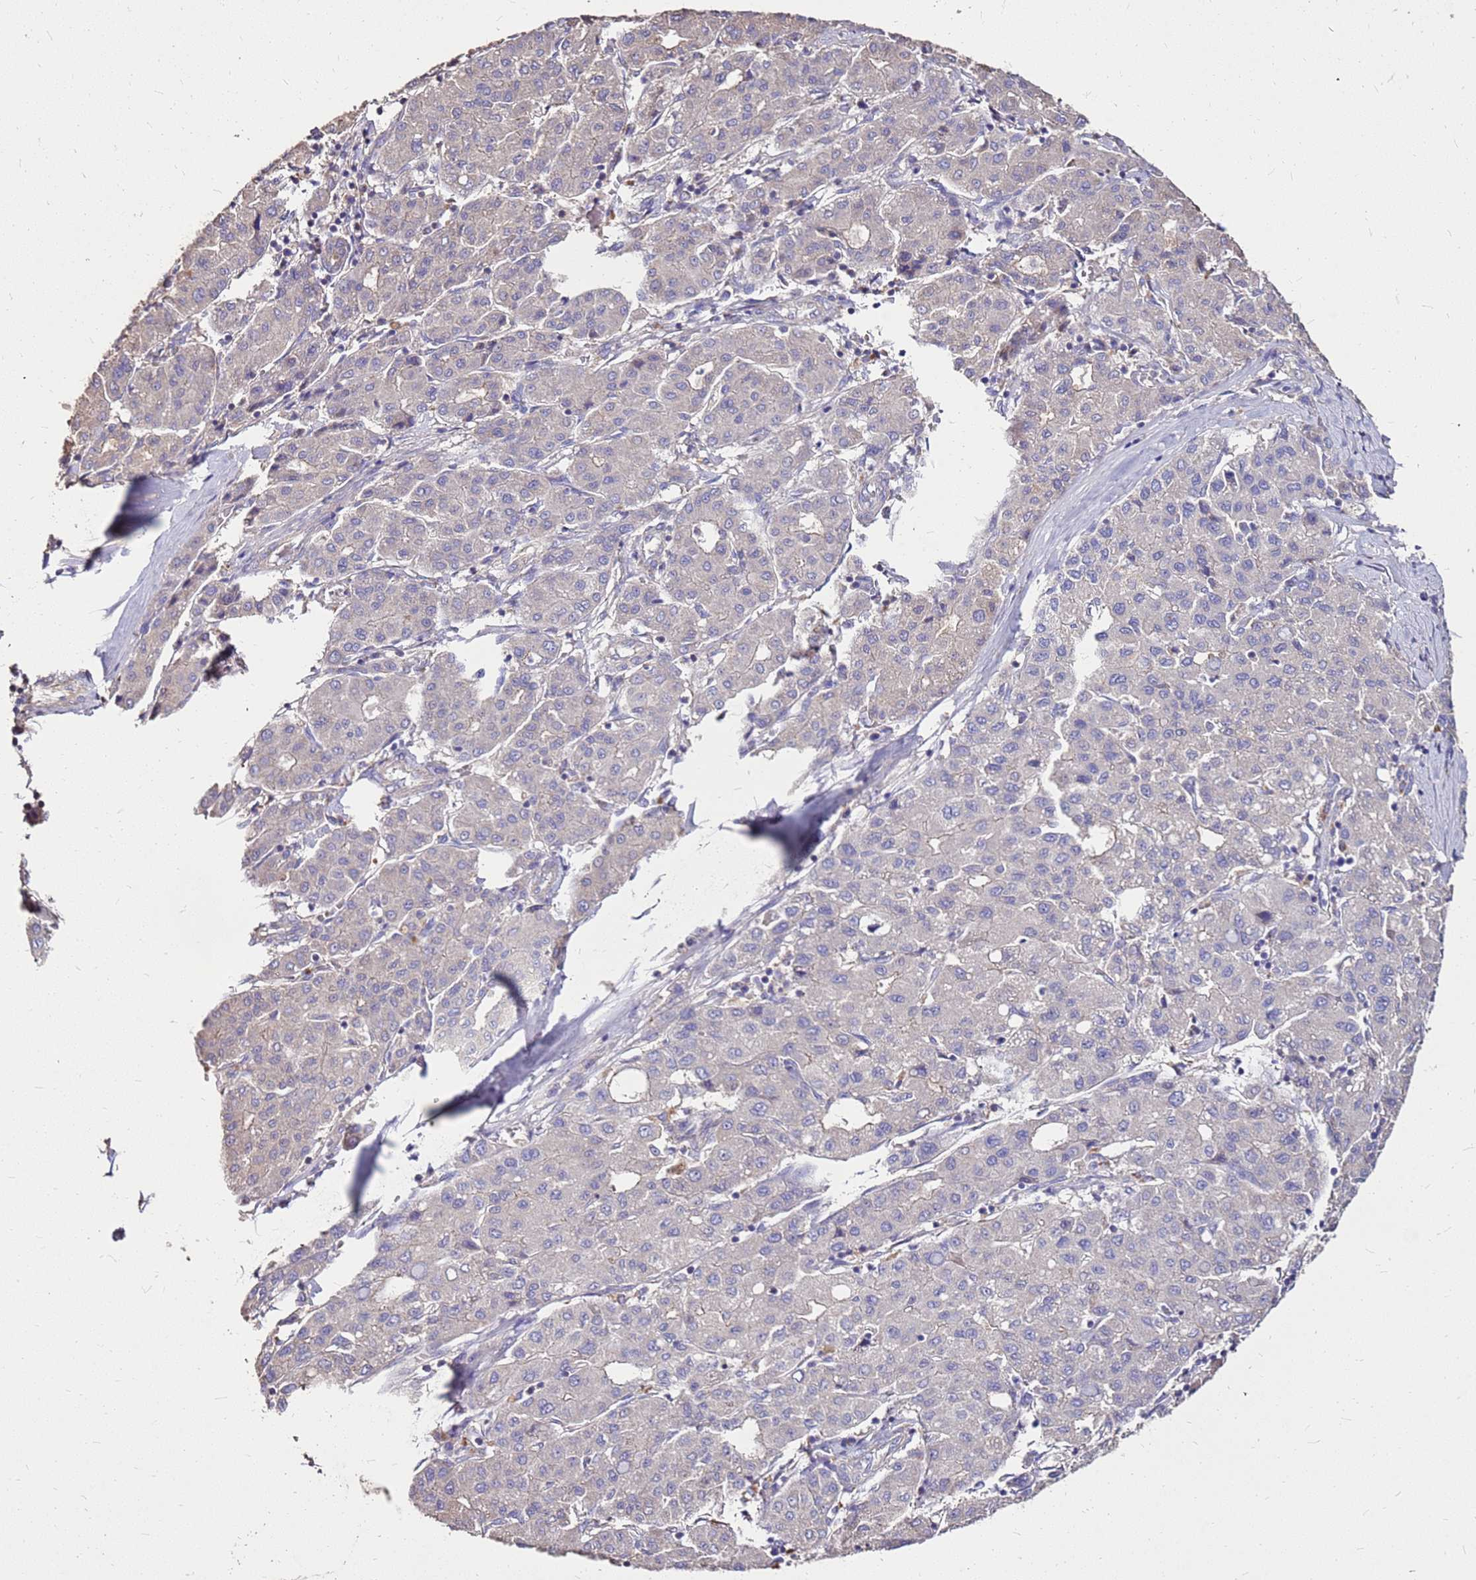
{"staining": {"intensity": "negative", "quantity": "none", "location": "none"}, "tissue": "liver cancer", "cell_type": "Tumor cells", "image_type": "cancer", "snomed": [{"axis": "morphology", "description": "Carcinoma, Hepatocellular, NOS"}, {"axis": "topography", "description": "Liver"}], "caption": "IHC histopathology image of human liver hepatocellular carcinoma stained for a protein (brown), which shows no positivity in tumor cells.", "gene": "EXD3", "patient": {"sex": "male", "age": 65}}